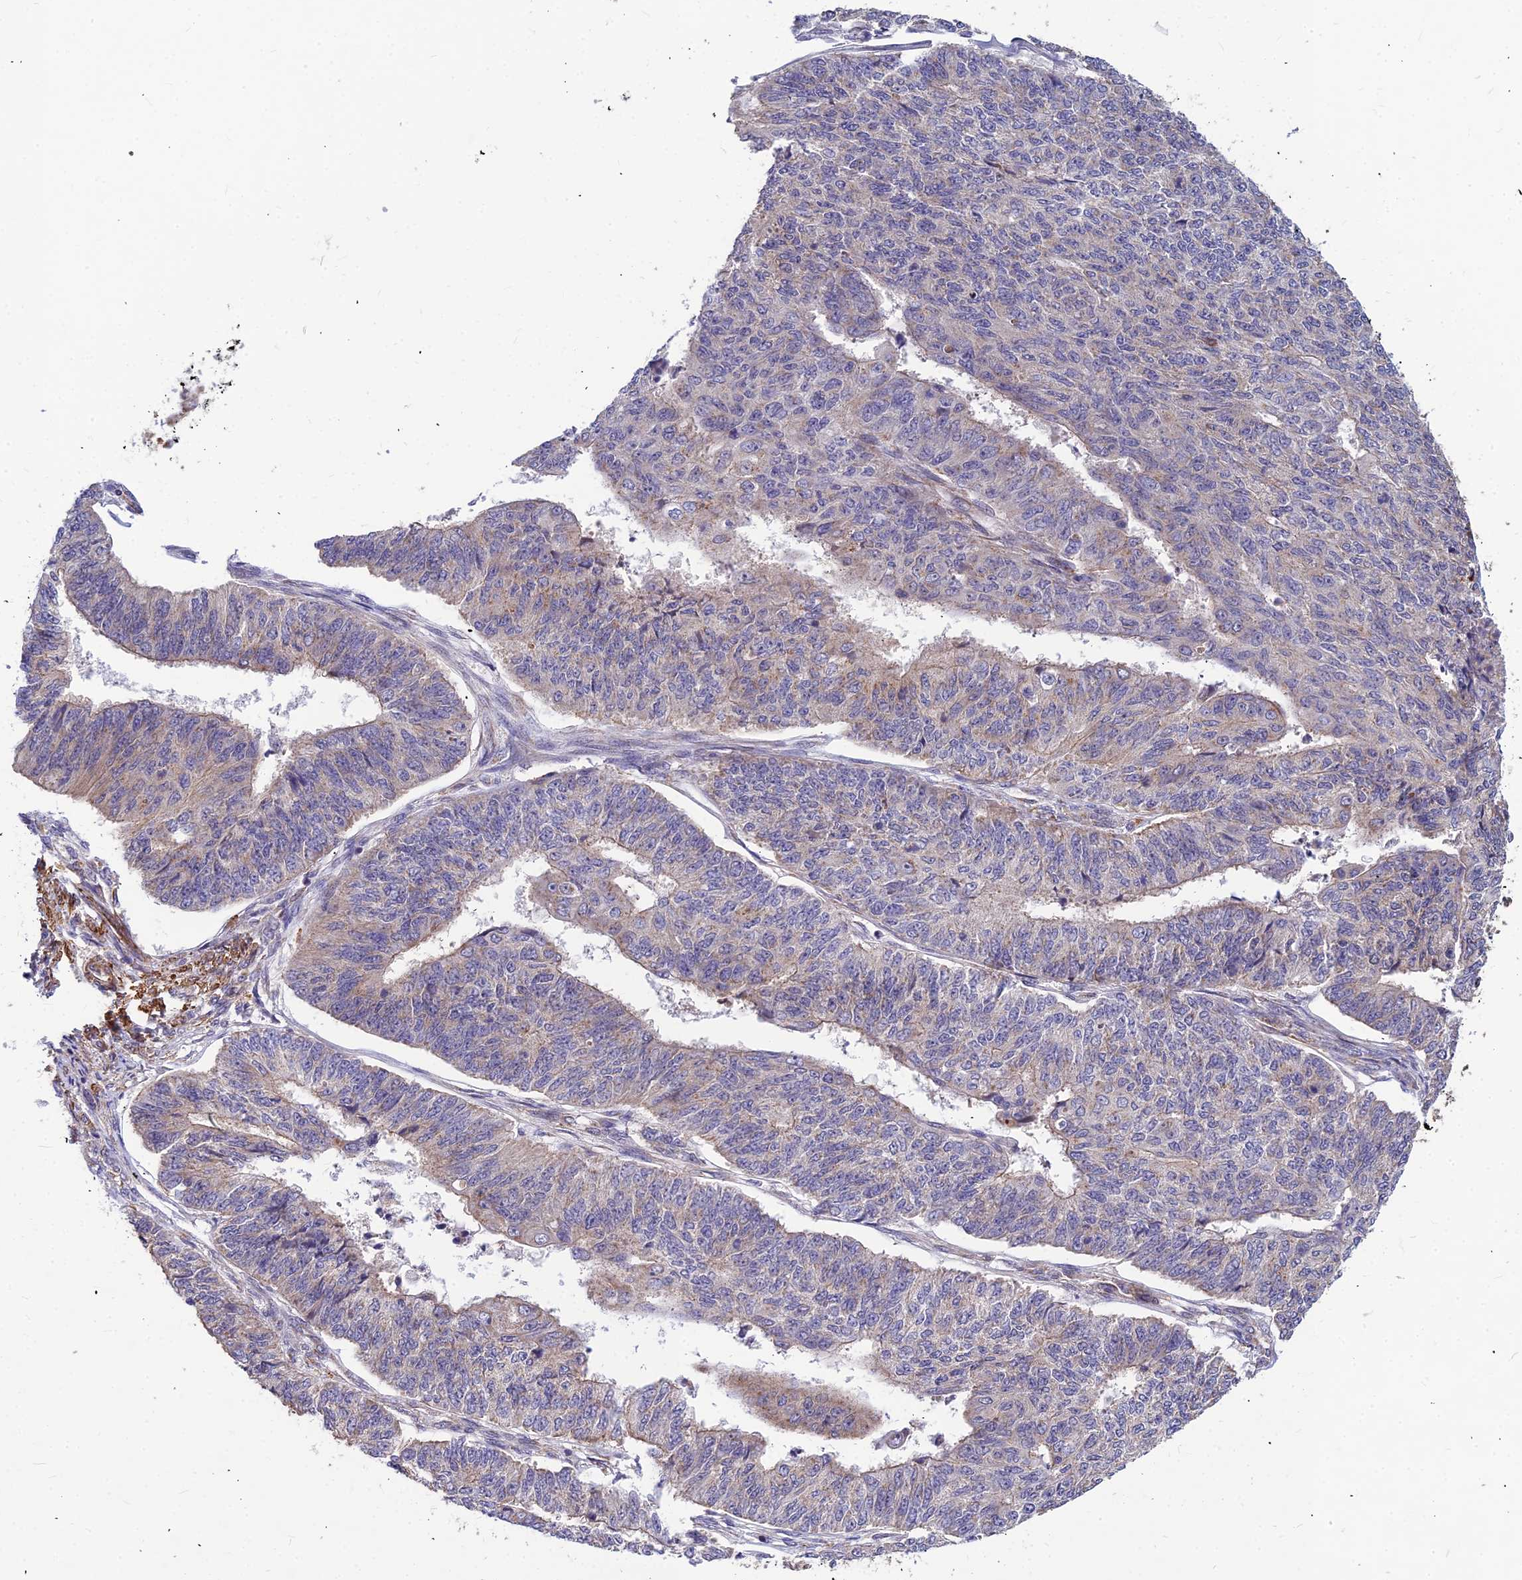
{"staining": {"intensity": "negative", "quantity": "none", "location": "none"}, "tissue": "endometrial cancer", "cell_type": "Tumor cells", "image_type": "cancer", "snomed": [{"axis": "morphology", "description": "Adenocarcinoma, NOS"}, {"axis": "topography", "description": "Endometrium"}], "caption": "Histopathology image shows no protein staining in tumor cells of endometrial adenocarcinoma tissue.", "gene": "LEKR1", "patient": {"sex": "female", "age": 32}}